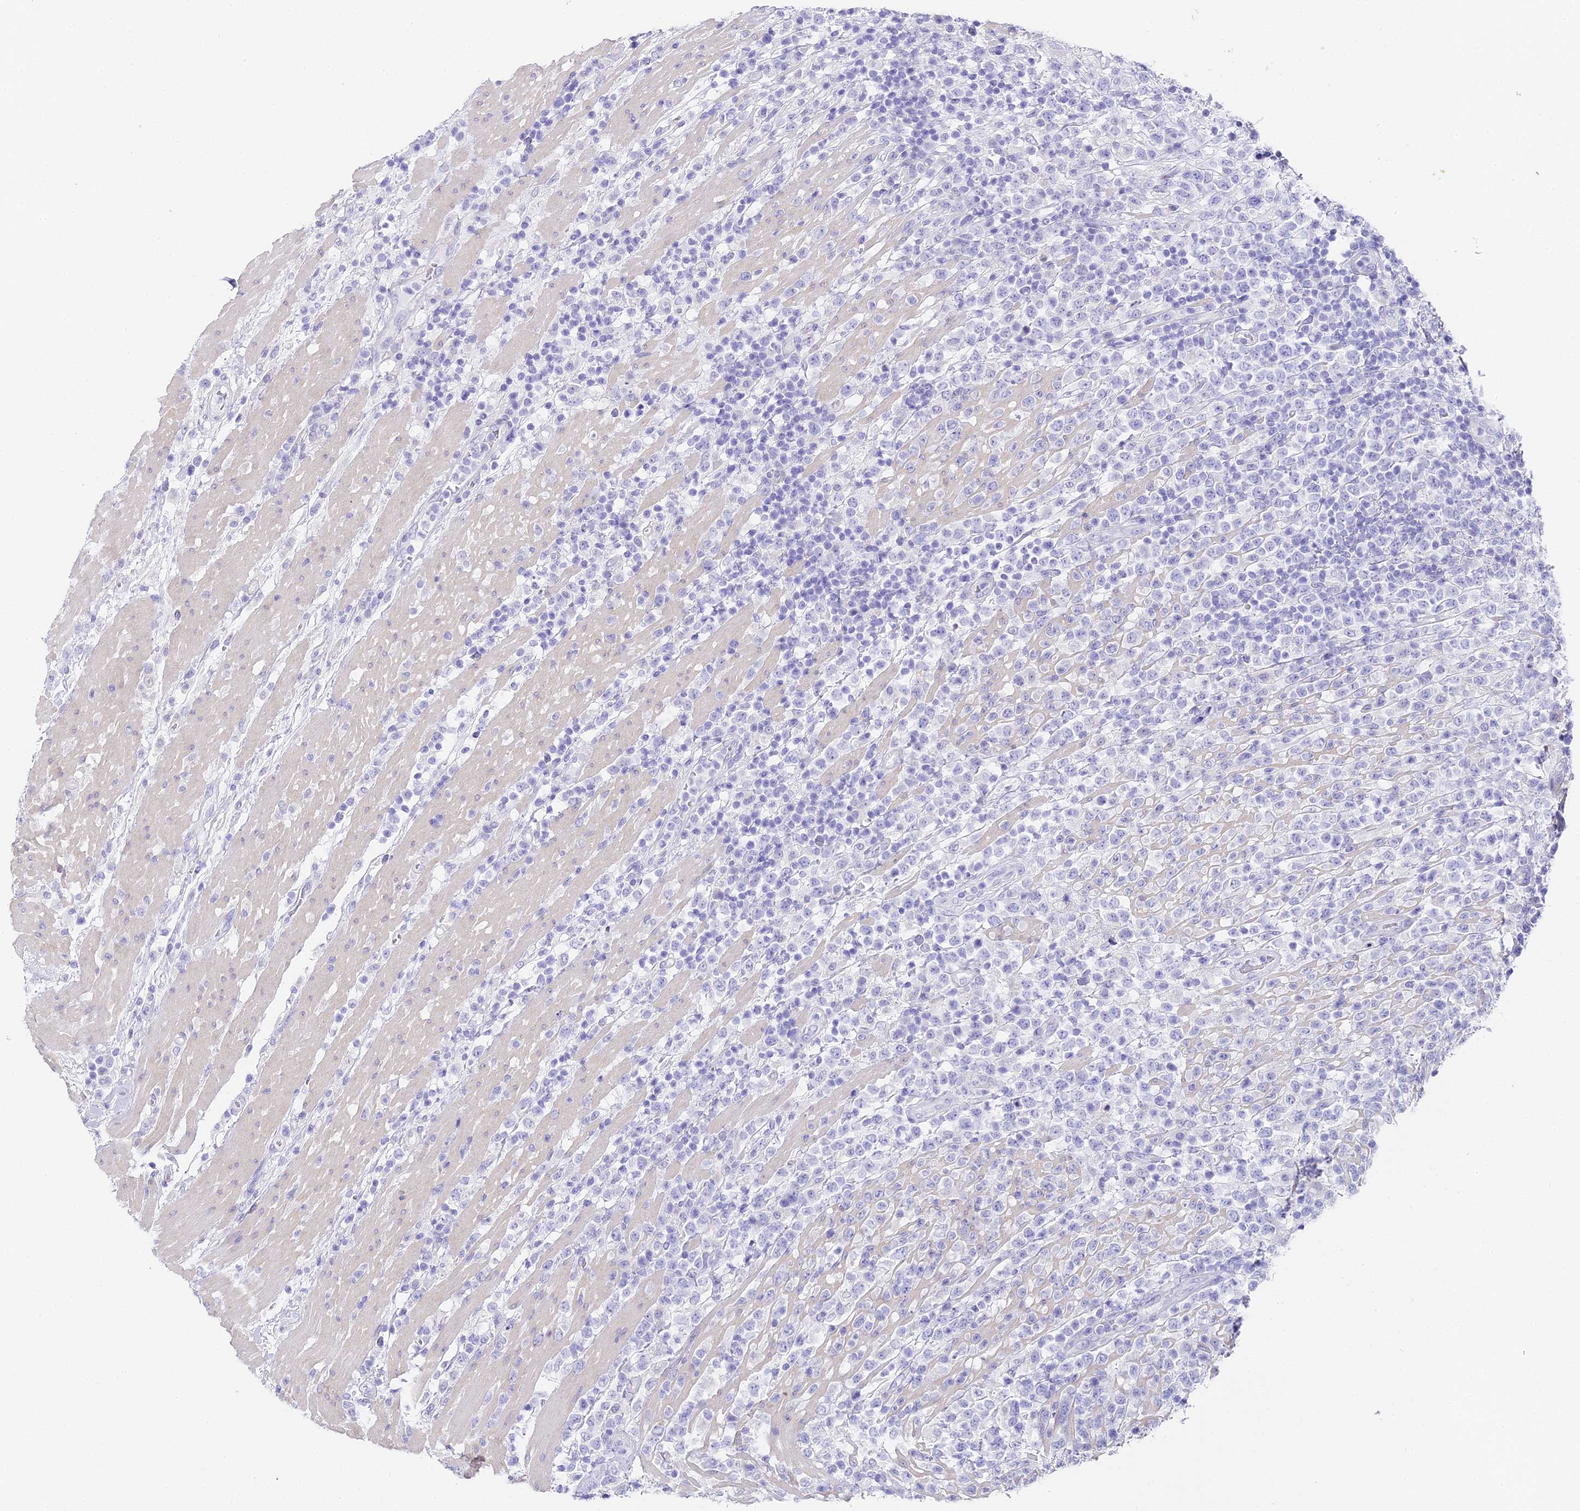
{"staining": {"intensity": "negative", "quantity": "none", "location": "none"}, "tissue": "lymphoma", "cell_type": "Tumor cells", "image_type": "cancer", "snomed": [{"axis": "morphology", "description": "Malignant lymphoma, non-Hodgkin's type, High grade"}, {"axis": "topography", "description": "Colon"}], "caption": "High-grade malignant lymphoma, non-Hodgkin's type stained for a protein using IHC reveals no expression tumor cells.", "gene": "ABHD14A-ACY1", "patient": {"sex": "female", "age": 53}}